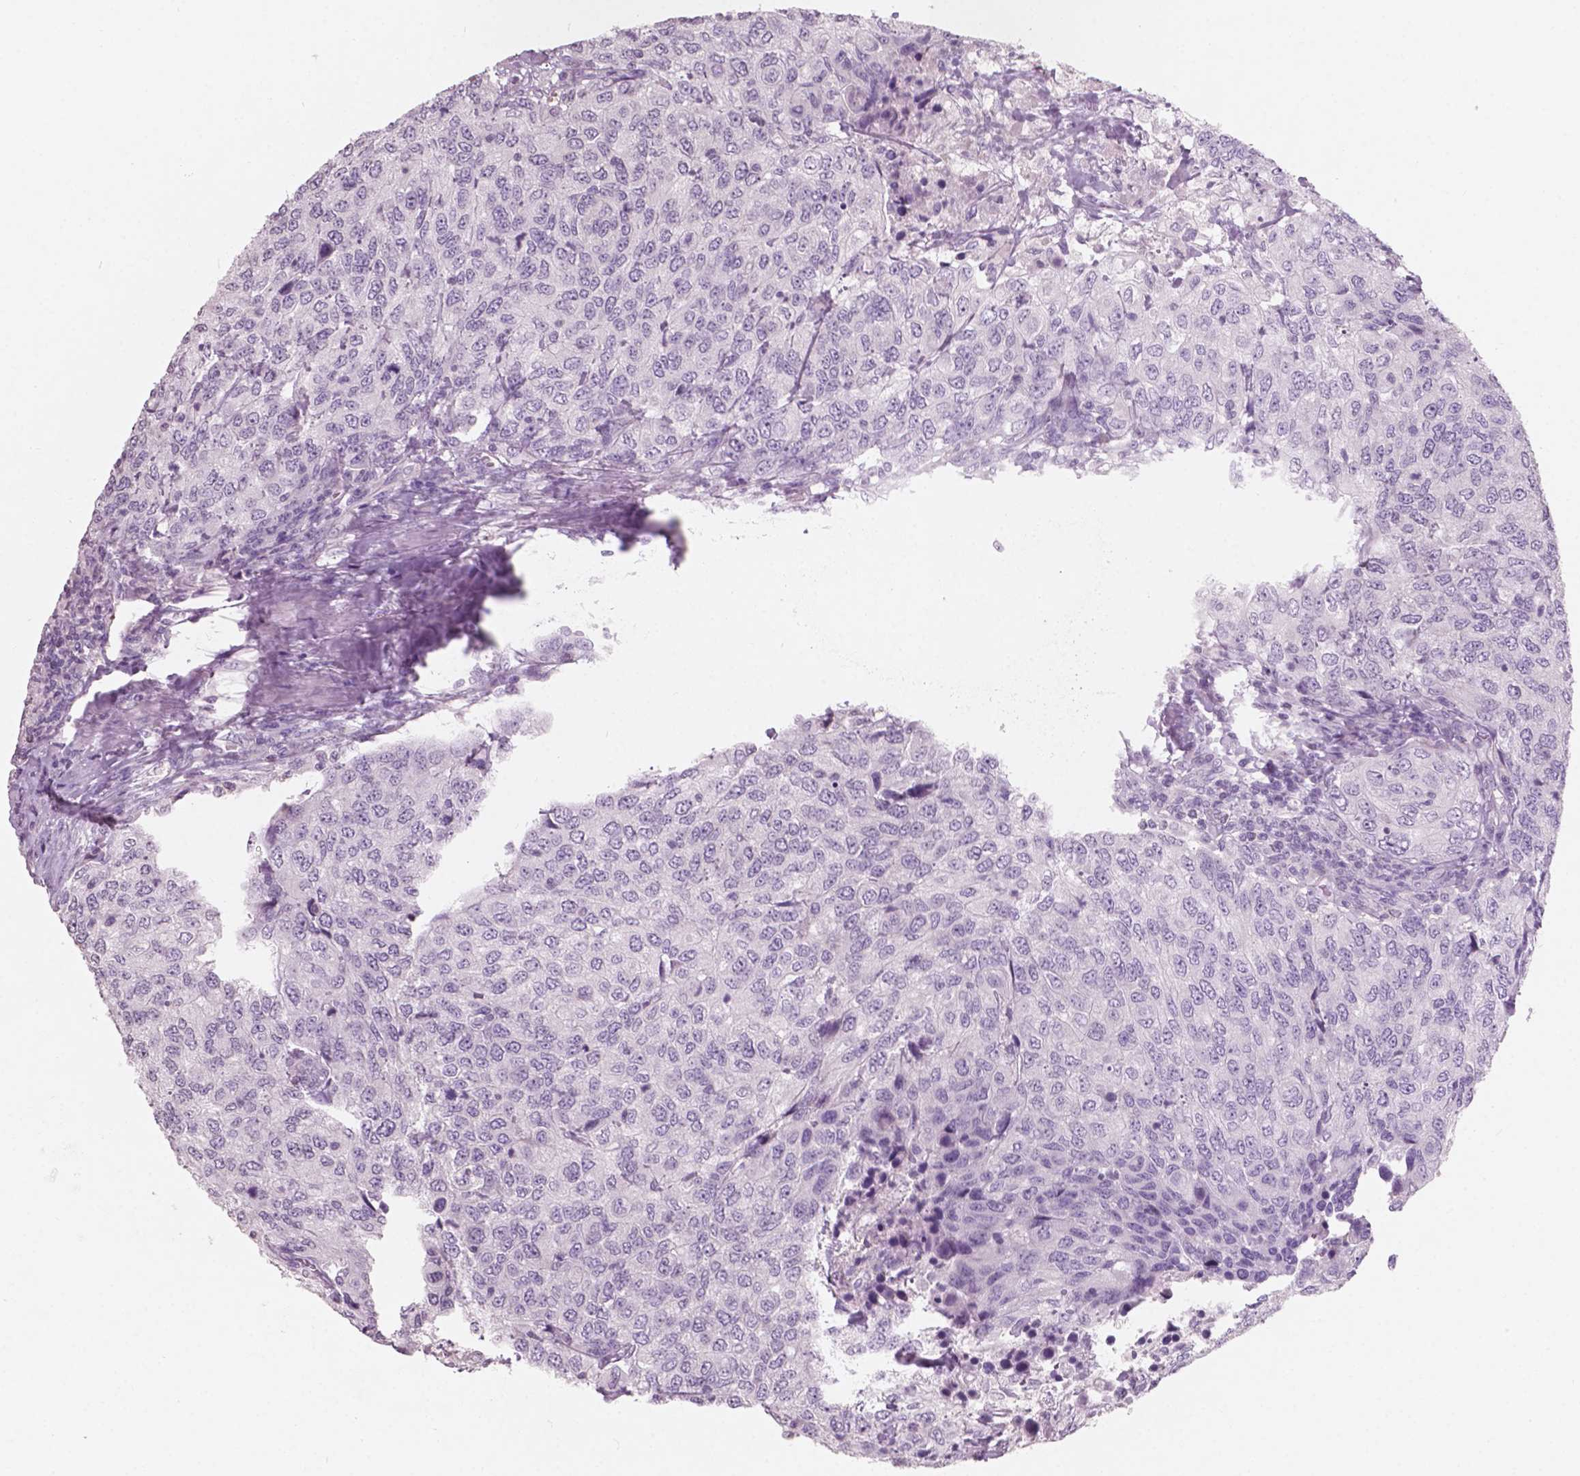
{"staining": {"intensity": "negative", "quantity": "none", "location": "none"}, "tissue": "urothelial cancer", "cell_type": "Tumor cells", "image_type": "cancer", "snomed": [{"axis": "morphology", "description": "Urothelial carcinoma, High grade"}, {"axis": "topography", "description": "Urinary bladder"}], "caption": "A micrograph of human urothelial cancer is negative for staining in tumor cells. (Brightfield microscopy of DAB immunohistochemistry (IHC) at high magnification).", "gene": "AWAT1", "patient": {"sex": "female", "age": 78}}